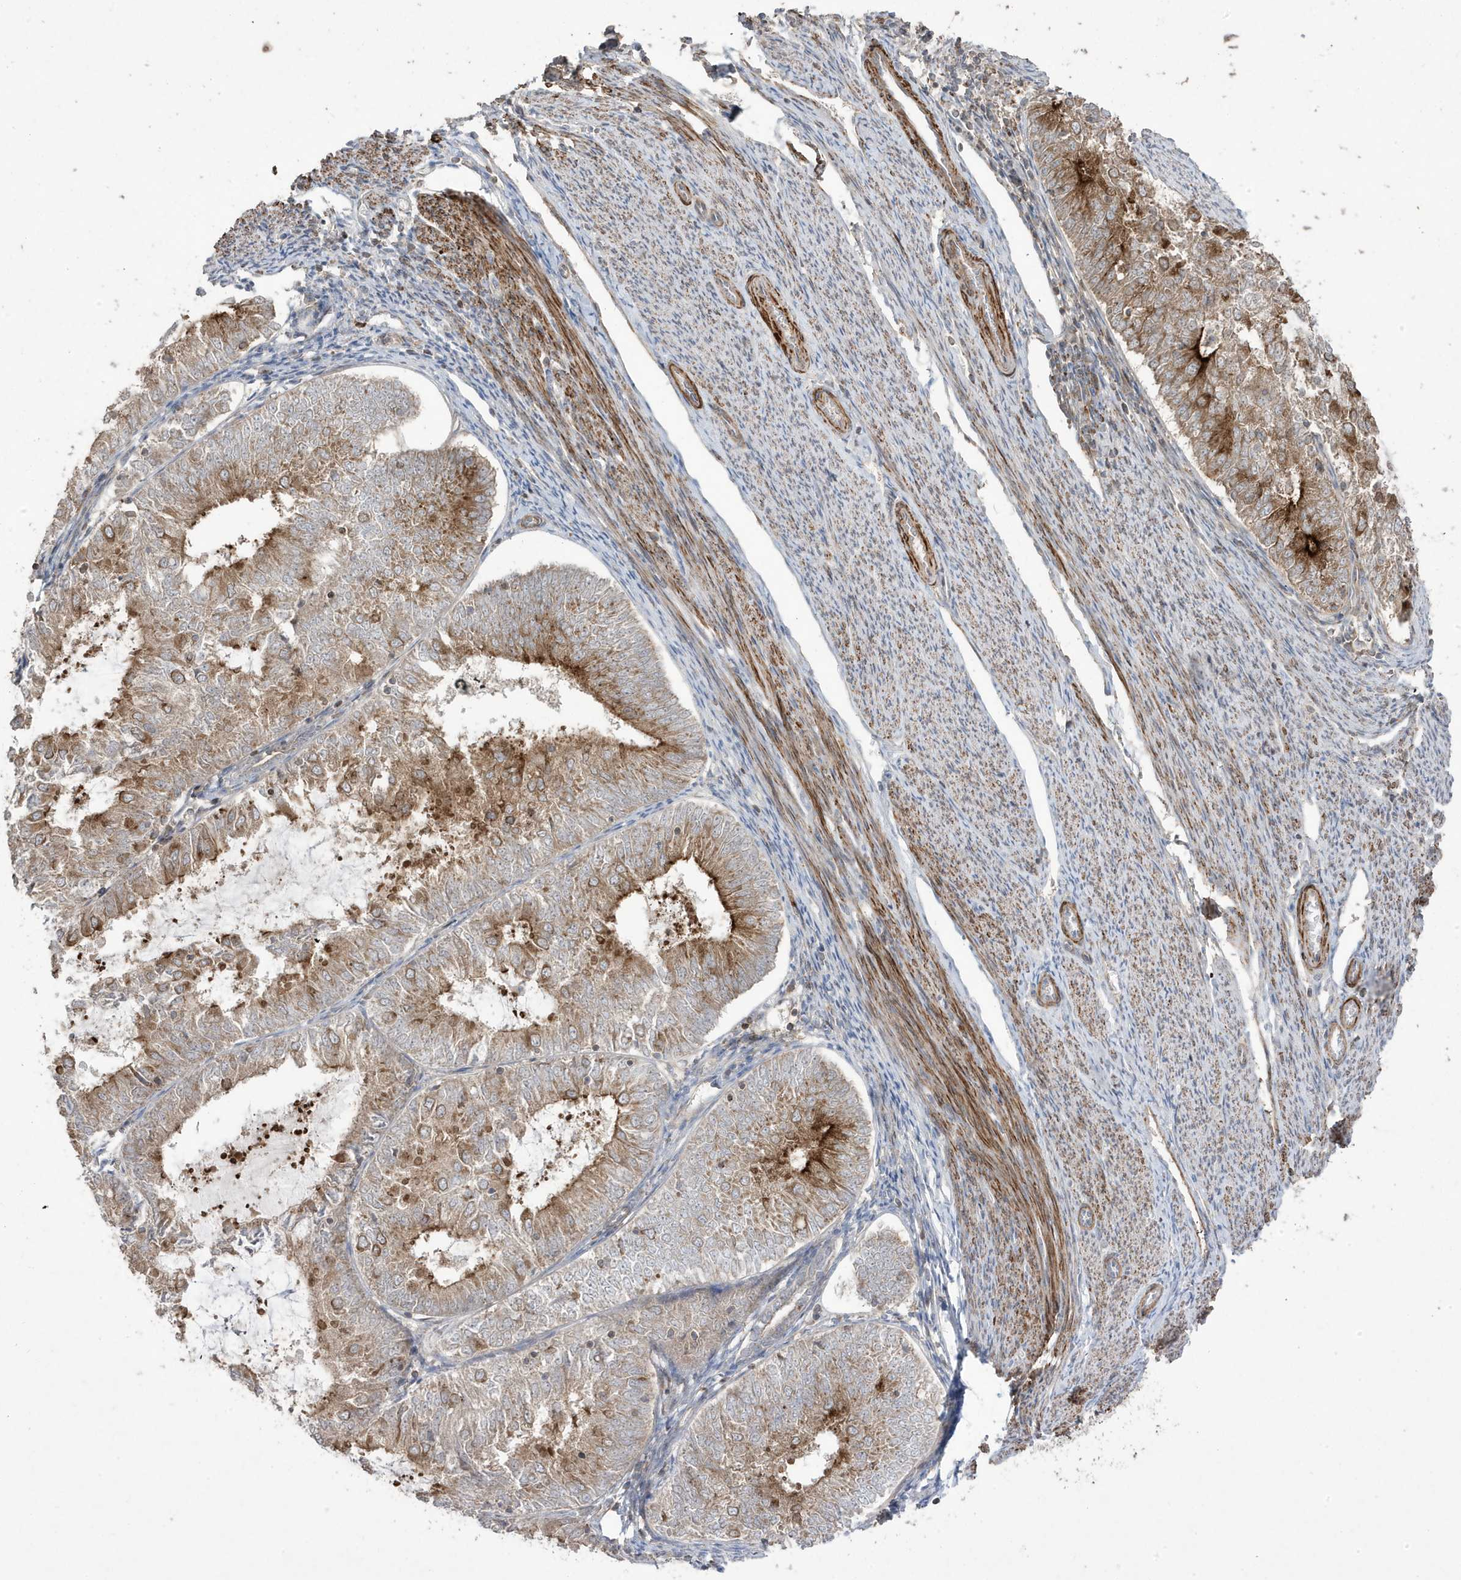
{"staining": {"intensity": "strong", "quantity": "<25%", "location": "cytoplasmic/membranous"}, "tissue": "endometrial cancer", "cell_type": "Tumor cells", "image_type": "cancer", "snomed": [{"axis": "morphology", "description": "Adenocarcinoma, NOS"}, {"axis": "topography", "description": "Endometrium"}], "caption": "Immunohistochemical staining of adenocarcinoma (endometrial) exhibits medium levels of strong cytoplasmic/membranous protein staining in approximately <25% of tumor cells.", "gene": "CETN3", "patient": {"sex": "female", "age": 57}}